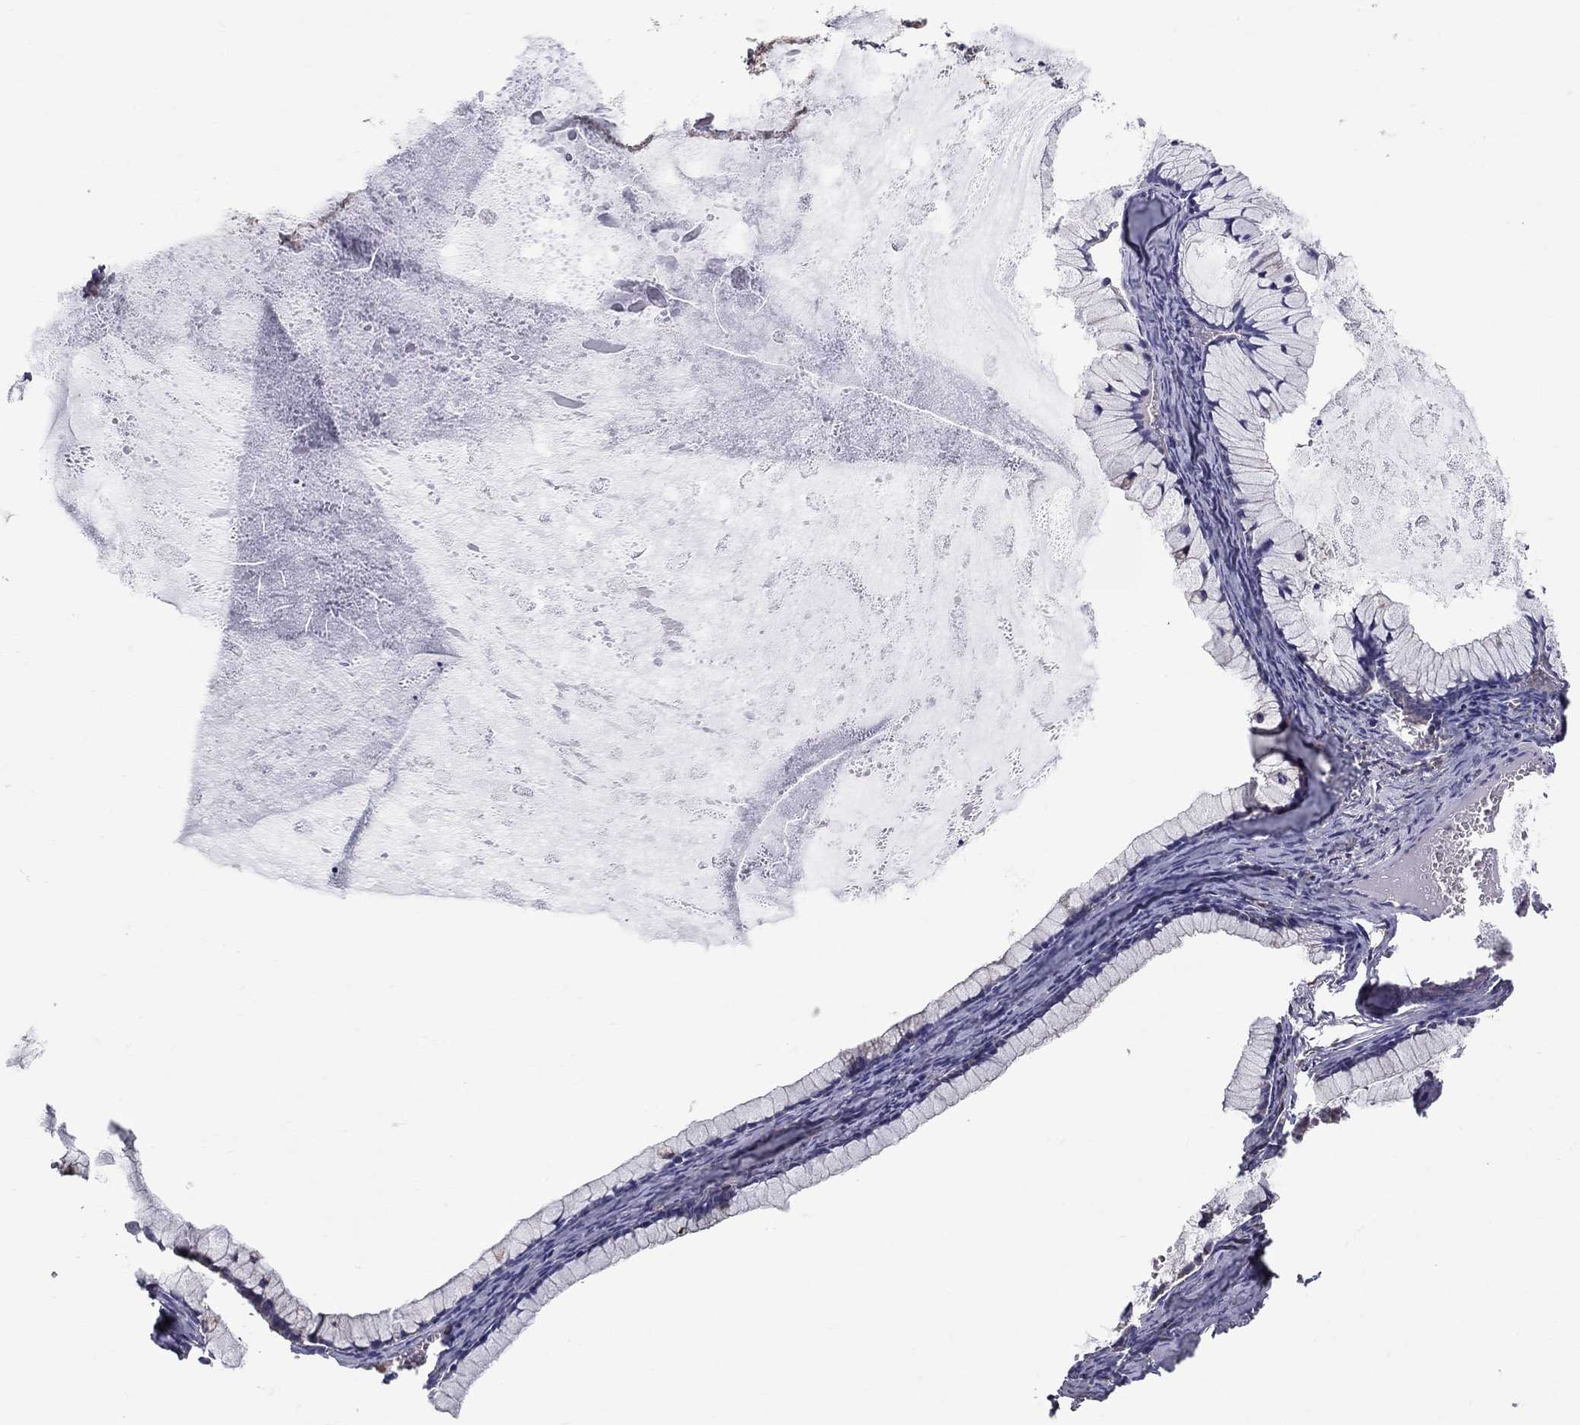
{"staining": {"intensity": "negative", "quantity": "none", "location": "none"}, "tissue": "ovarian cancer", "cell_type": "Tumor cells", "image_type": "cancer", "snomed": [{"axis": "morphology", "description": "Cystadenocarcinoma, mucinous, NOS"}, {"axis": "topography", "description": "Ovary"}], "caption": "An immunohistochemistry (IHC) histopathology image of ovarian mucinous cystadenocarcinoma is shown. There is no staining in tumor cells of ovarian mucinous cystadenocarcinoma.", "gene": "PRDX4", "patient": {"sex": "female", "age": 41}}